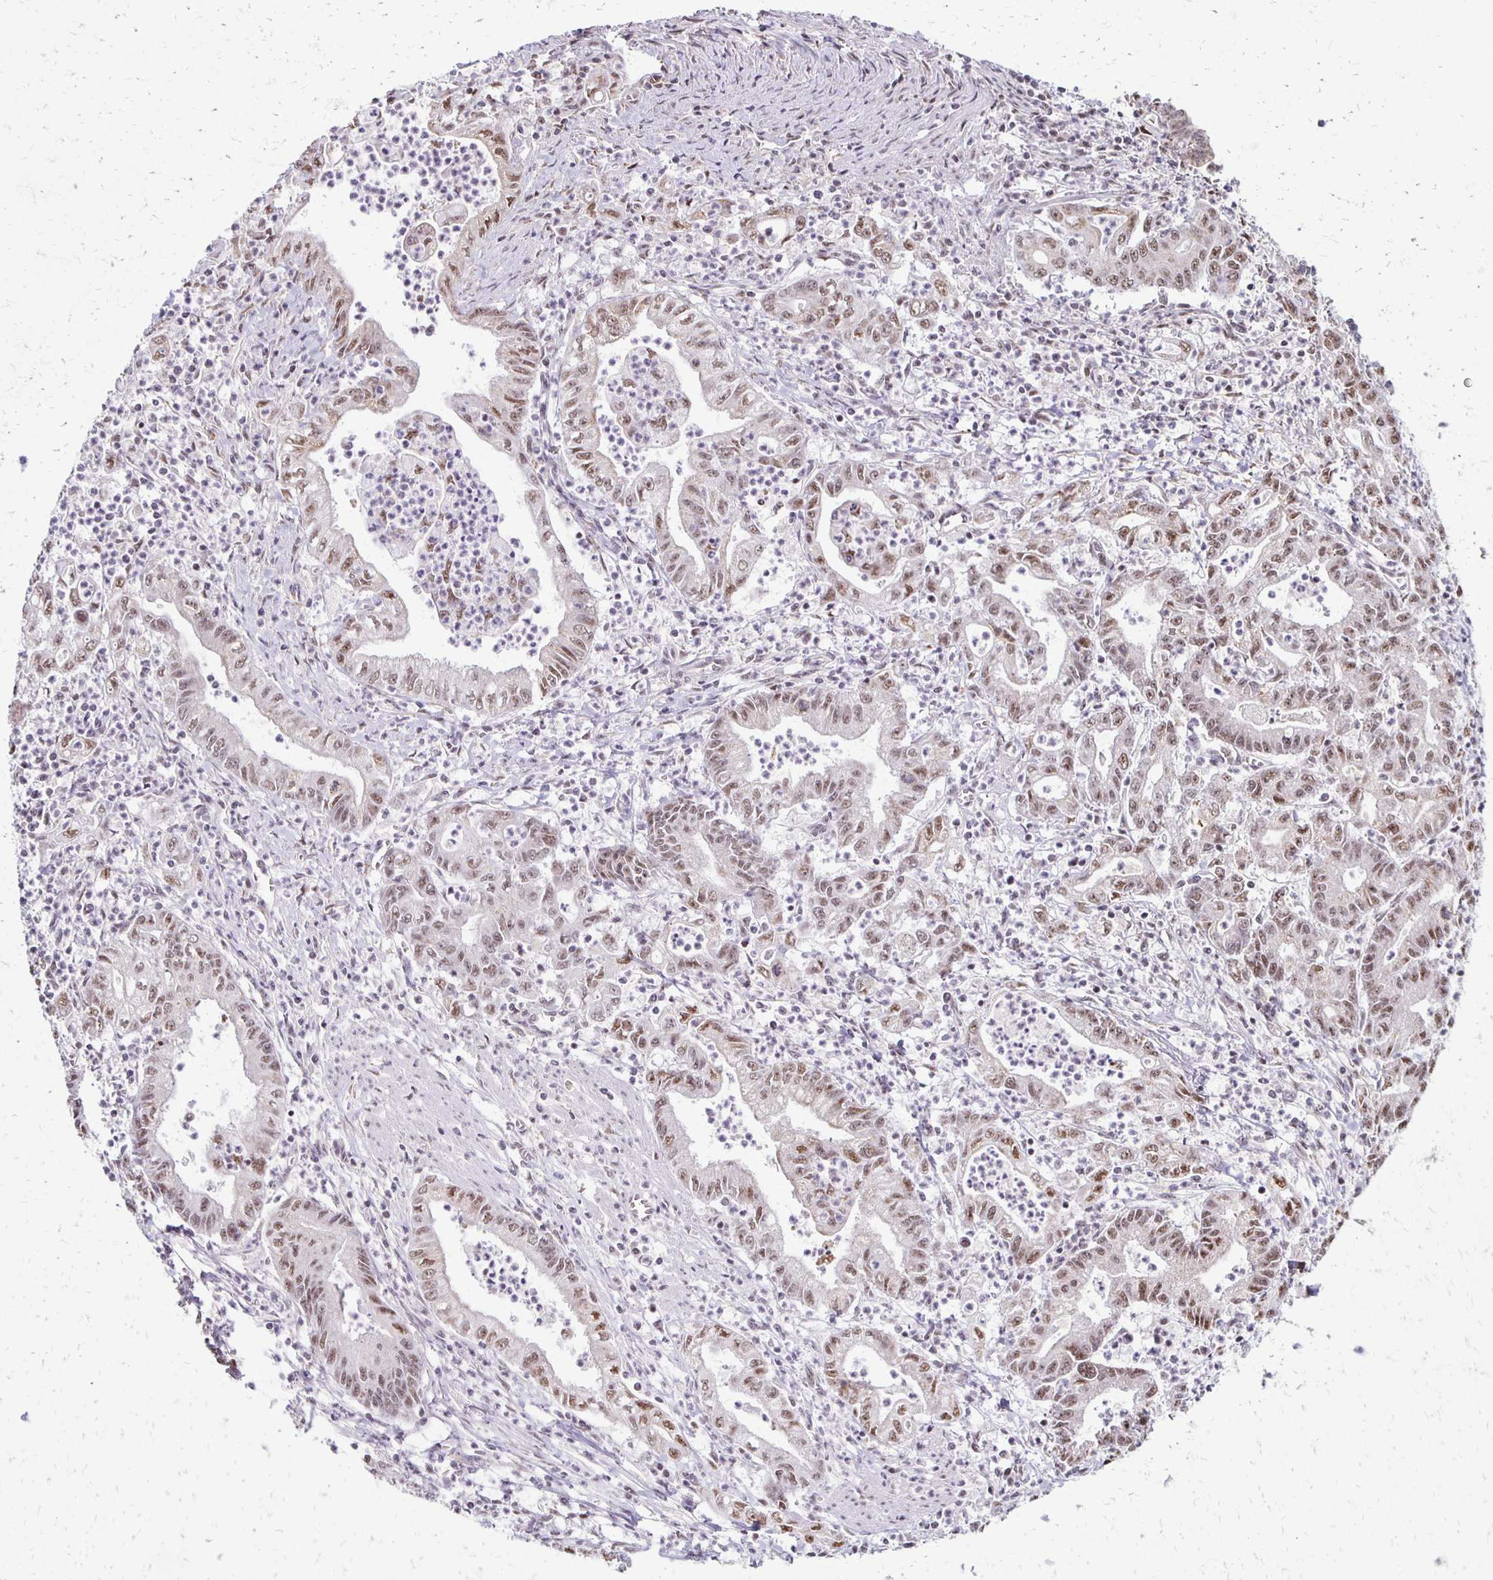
{"staining": {"intensity": "moderate", "quantity": ">75%", "location": "nuclear"}, "tissue": "stomach cancer", "cell_type": "Tumor cells", "image_type": "cancer", "snomed": [{"axis": "morphology", "description": "Adenocarcinoma, NOS"}, {"axis": "topography", "description": "Stomach, upper"}], "caption": "The immunohistochemical stain labels moderate nuclear staining in tumor cells of stomach cancer tissue.", "gene": "DAGLA", "patient": {"sex": "female", "age": 79}}